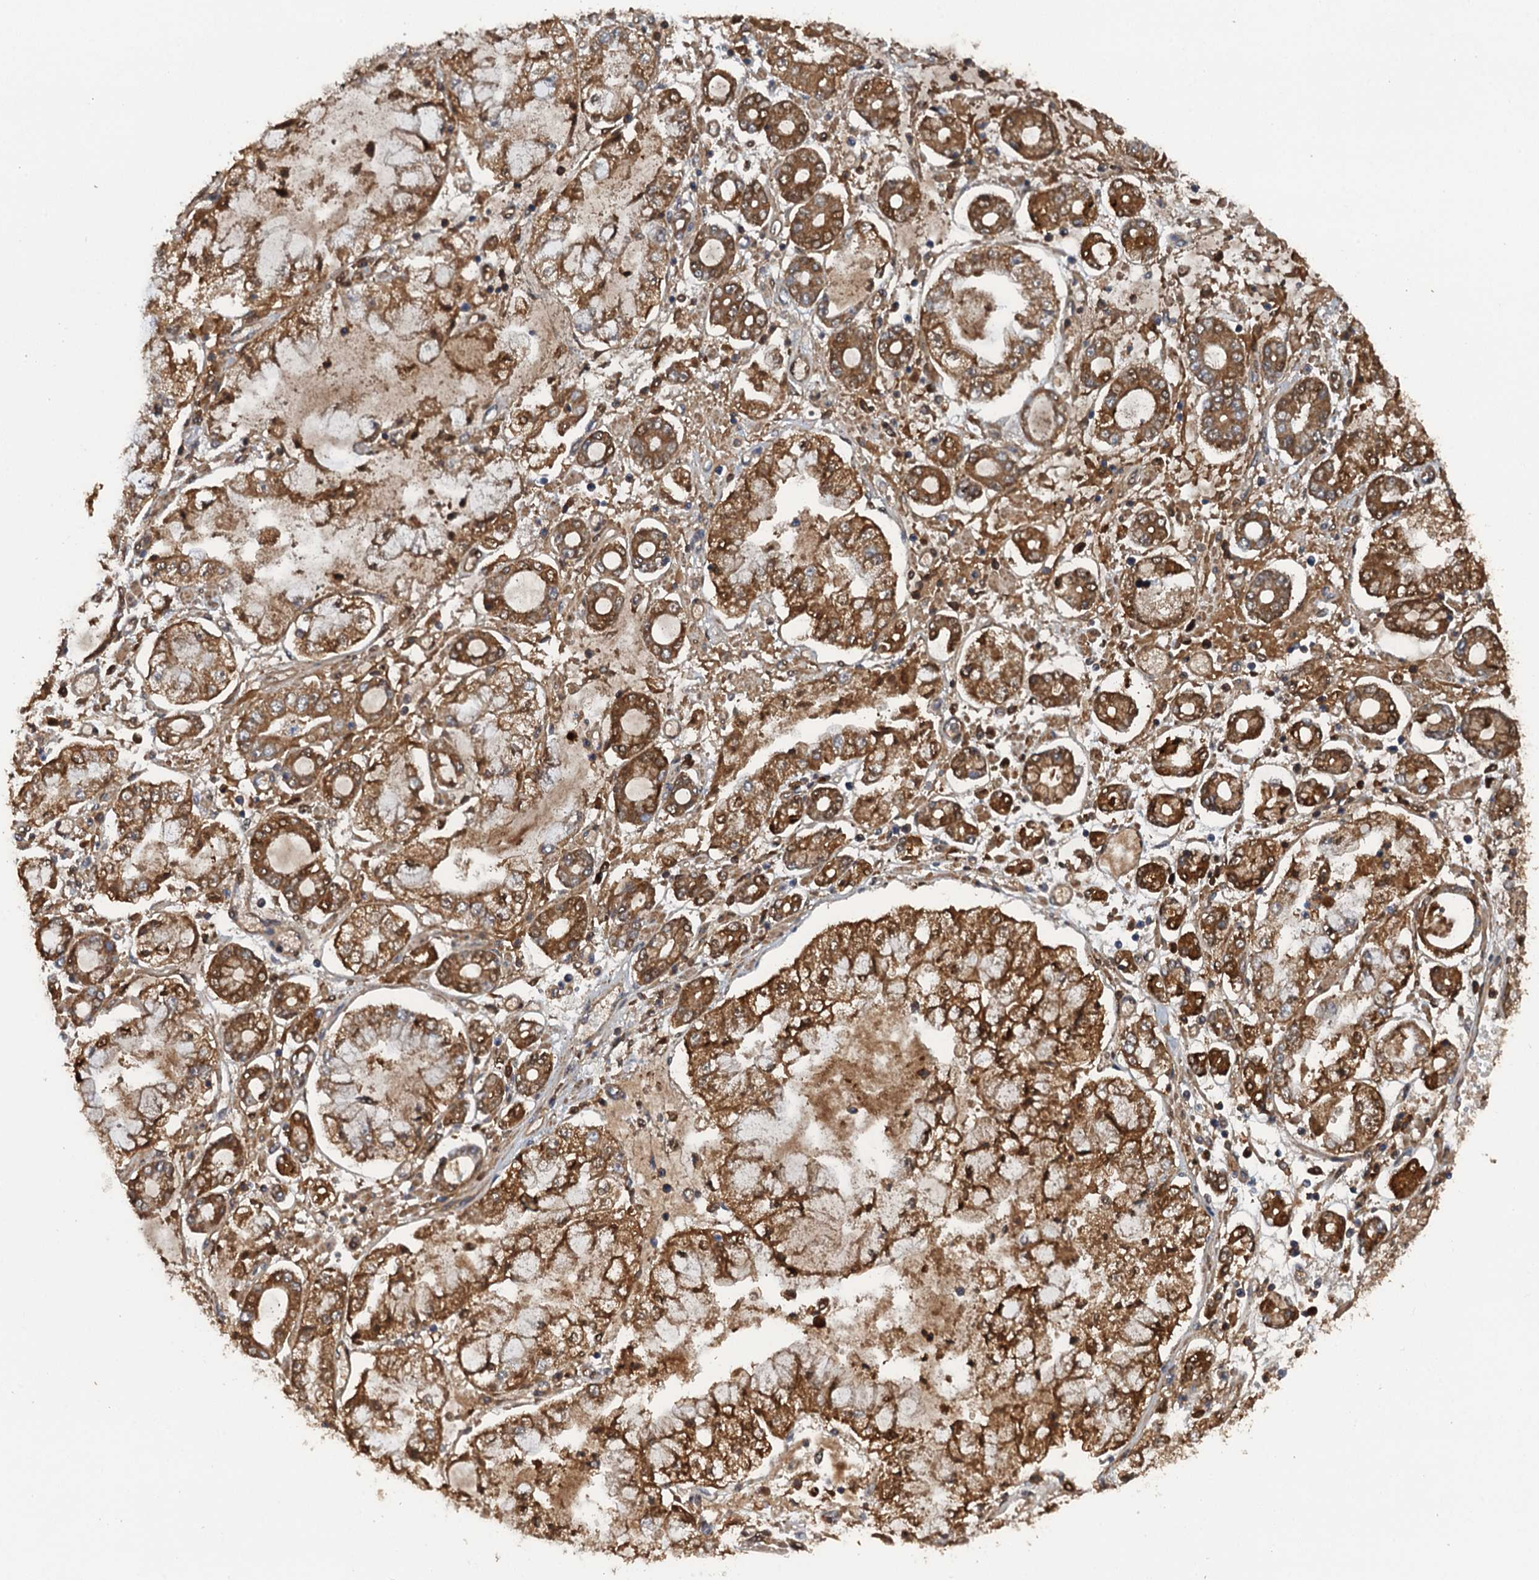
{"staining": {"intensity": "moderate", "quantity": ">75%", "location": "cytoplasmic/membranous"}, "tissue": "stomach cancer", "cell_type": "Tumor cells", "image_type": "cancer", "snomed": [{"axis": "morphology", "description": "Adenocarcinoma, NOS"}, {"axis": "topography", "description": "Stomach"}], "caption": "Stomach cancer (adenocarcinoma) tissue reveals moderate cytoplasmic/membranous expression in about >75% of tumor cells", "gene": "HAPLN3", "patient": {"sex": "male", "age": 76}}